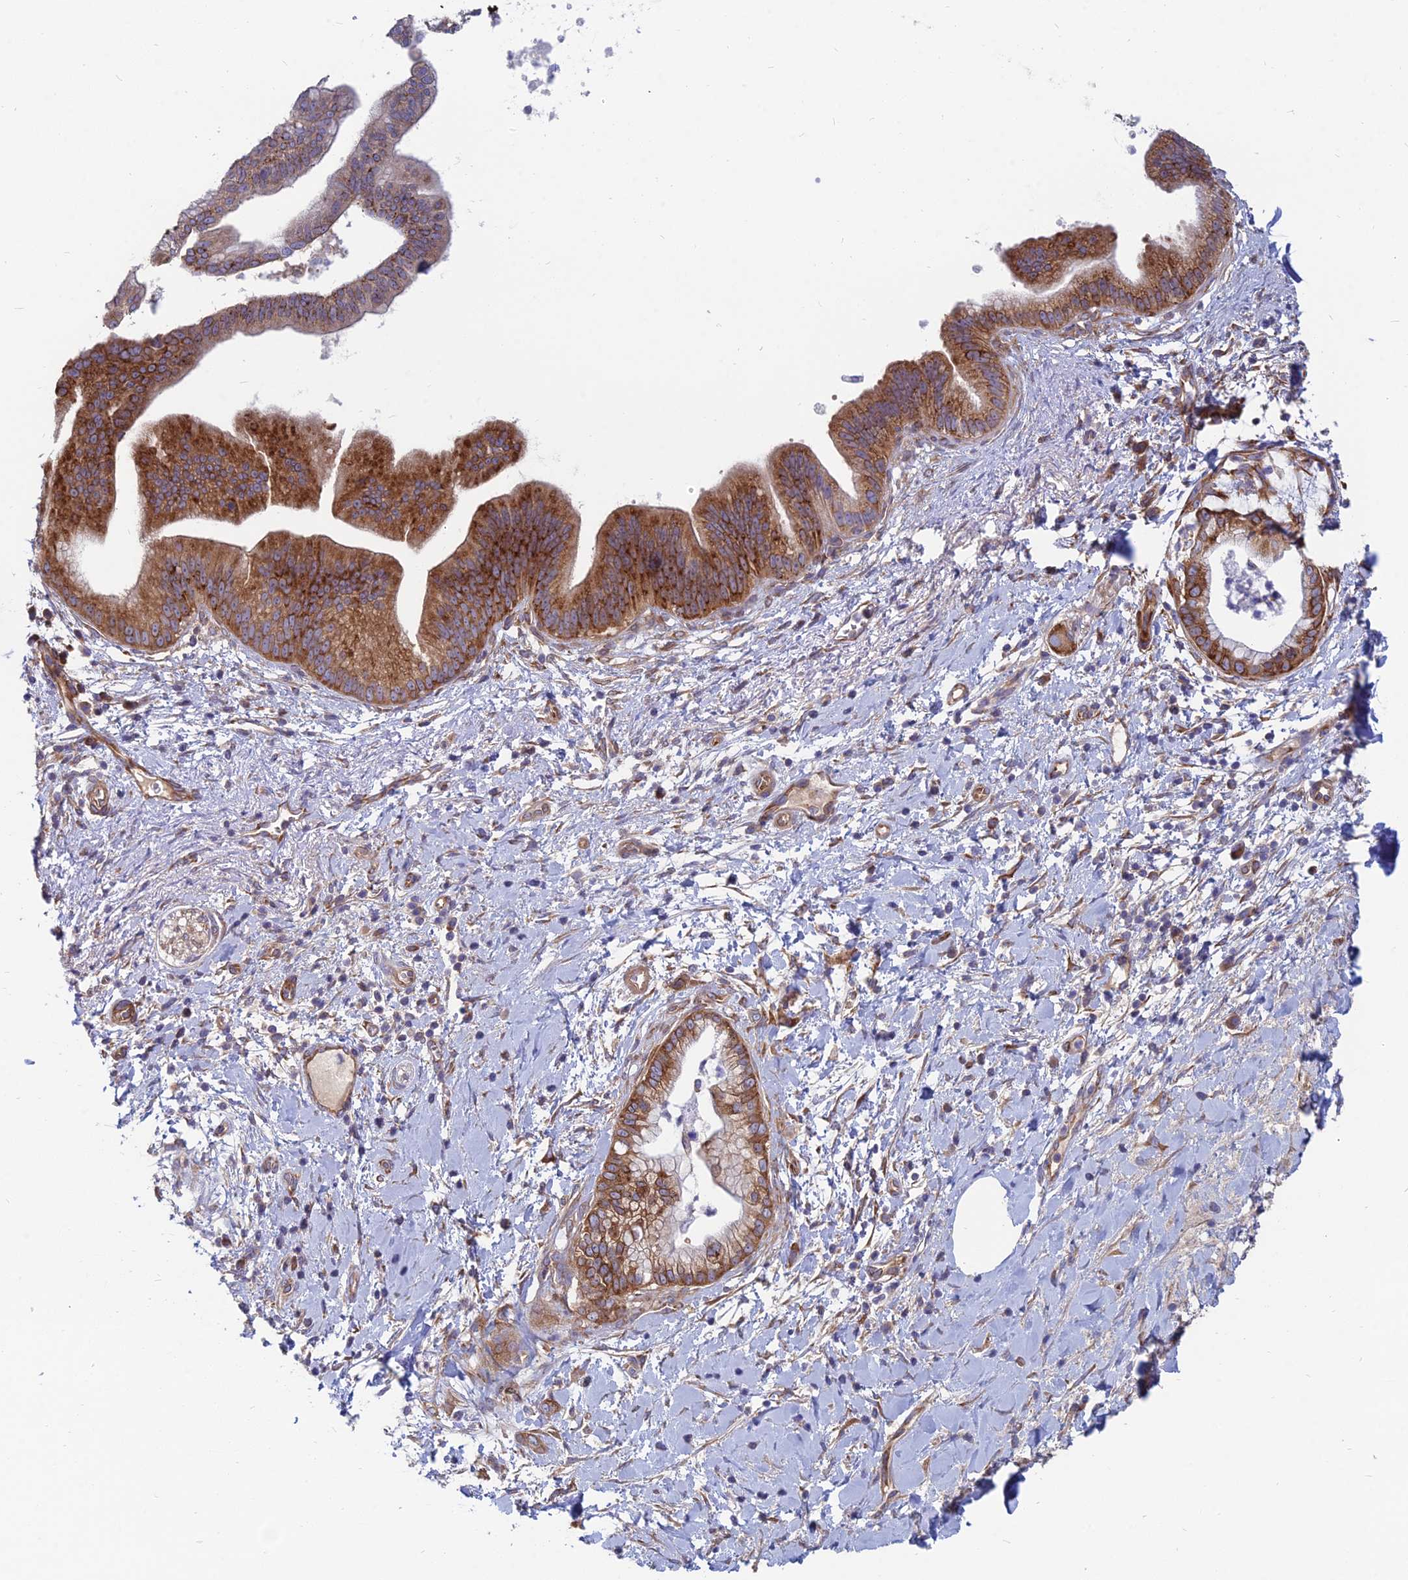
{"staining": {"intensity": "strong", "quantity": "25%-75%", "location": "cytoplasmic/membranous"}, "tissue": "pancreatic cancer", "cell_type": "Tumor cells", "image_type": "cancer", "snomed": [{"axis": "morphology", "description": "Adenocarcinoma, NOS"}, {"axis": "topography", "description": "Pancreas"}], "caption": "Pancreatic adenocarcinoma stained with a brown dye exhibits strong cytoplasmic/membranous positive staining in about 25%-75% of tumor cells.", "gene": "TXLNA", "patient": {"sex": "male", "age": 78}}